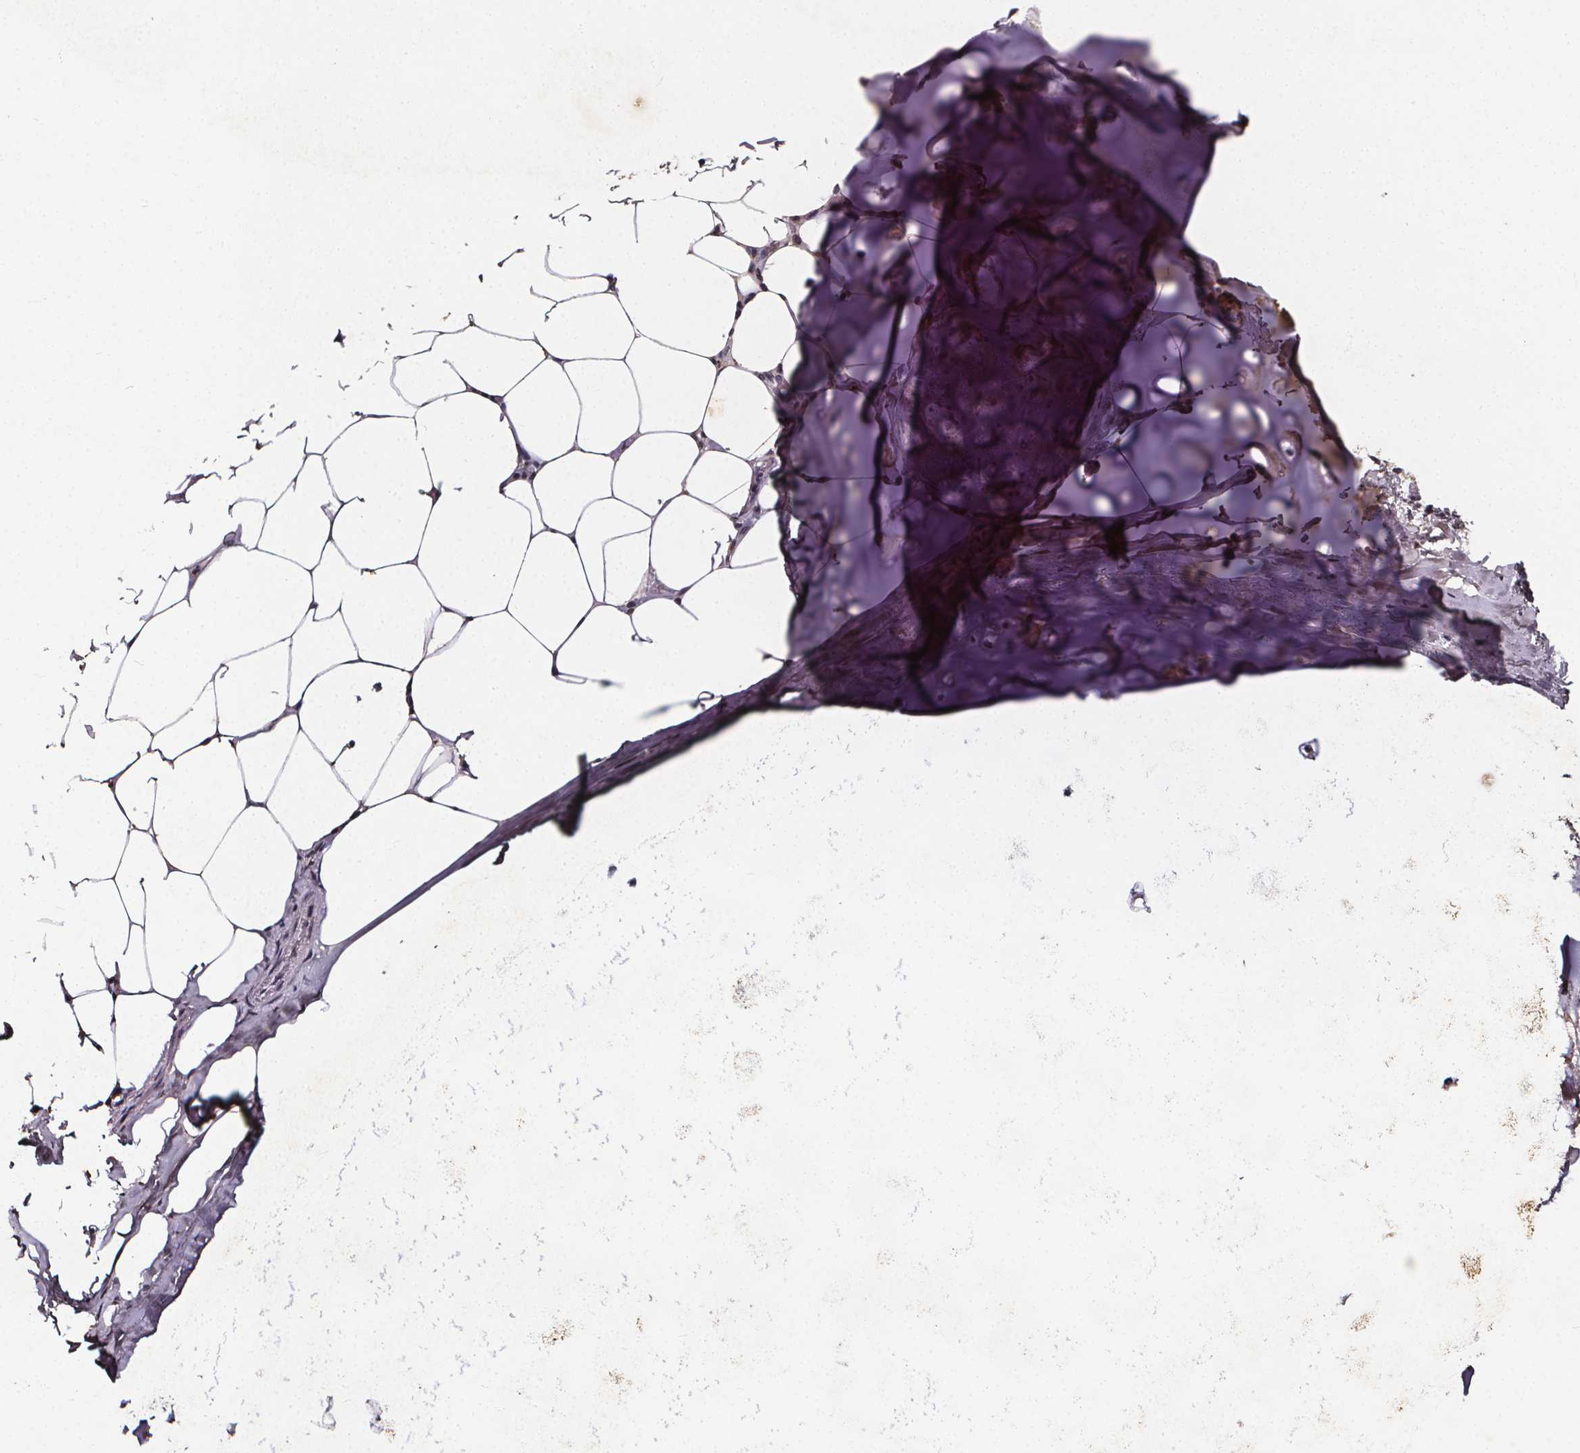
{"staining": {"intensity": "moderate", "quantity": "25%-75%", "location": "cytoplasmic/membranous"}, "tissue": "adipose tissue", "cell_type": "Adipocytes", "image_type": "normal", "snomed": [{"axis": "morphology", "description": "Normal tissue, NOS"}, {"axis": "topography", "description": "Bronchus"}, {"axis": "topography", "description": "Lung"}], "caption": "Immunohistochemistry histopathology image of benign adipose tissue stained for a protein (brown), which exhibits medium levels of moderate cytoplasmic/membranous staining in approximately 25%-75% of adipocytes.", "gene": "SPAG8", "patient": {"sex": "female", "age": 57}}